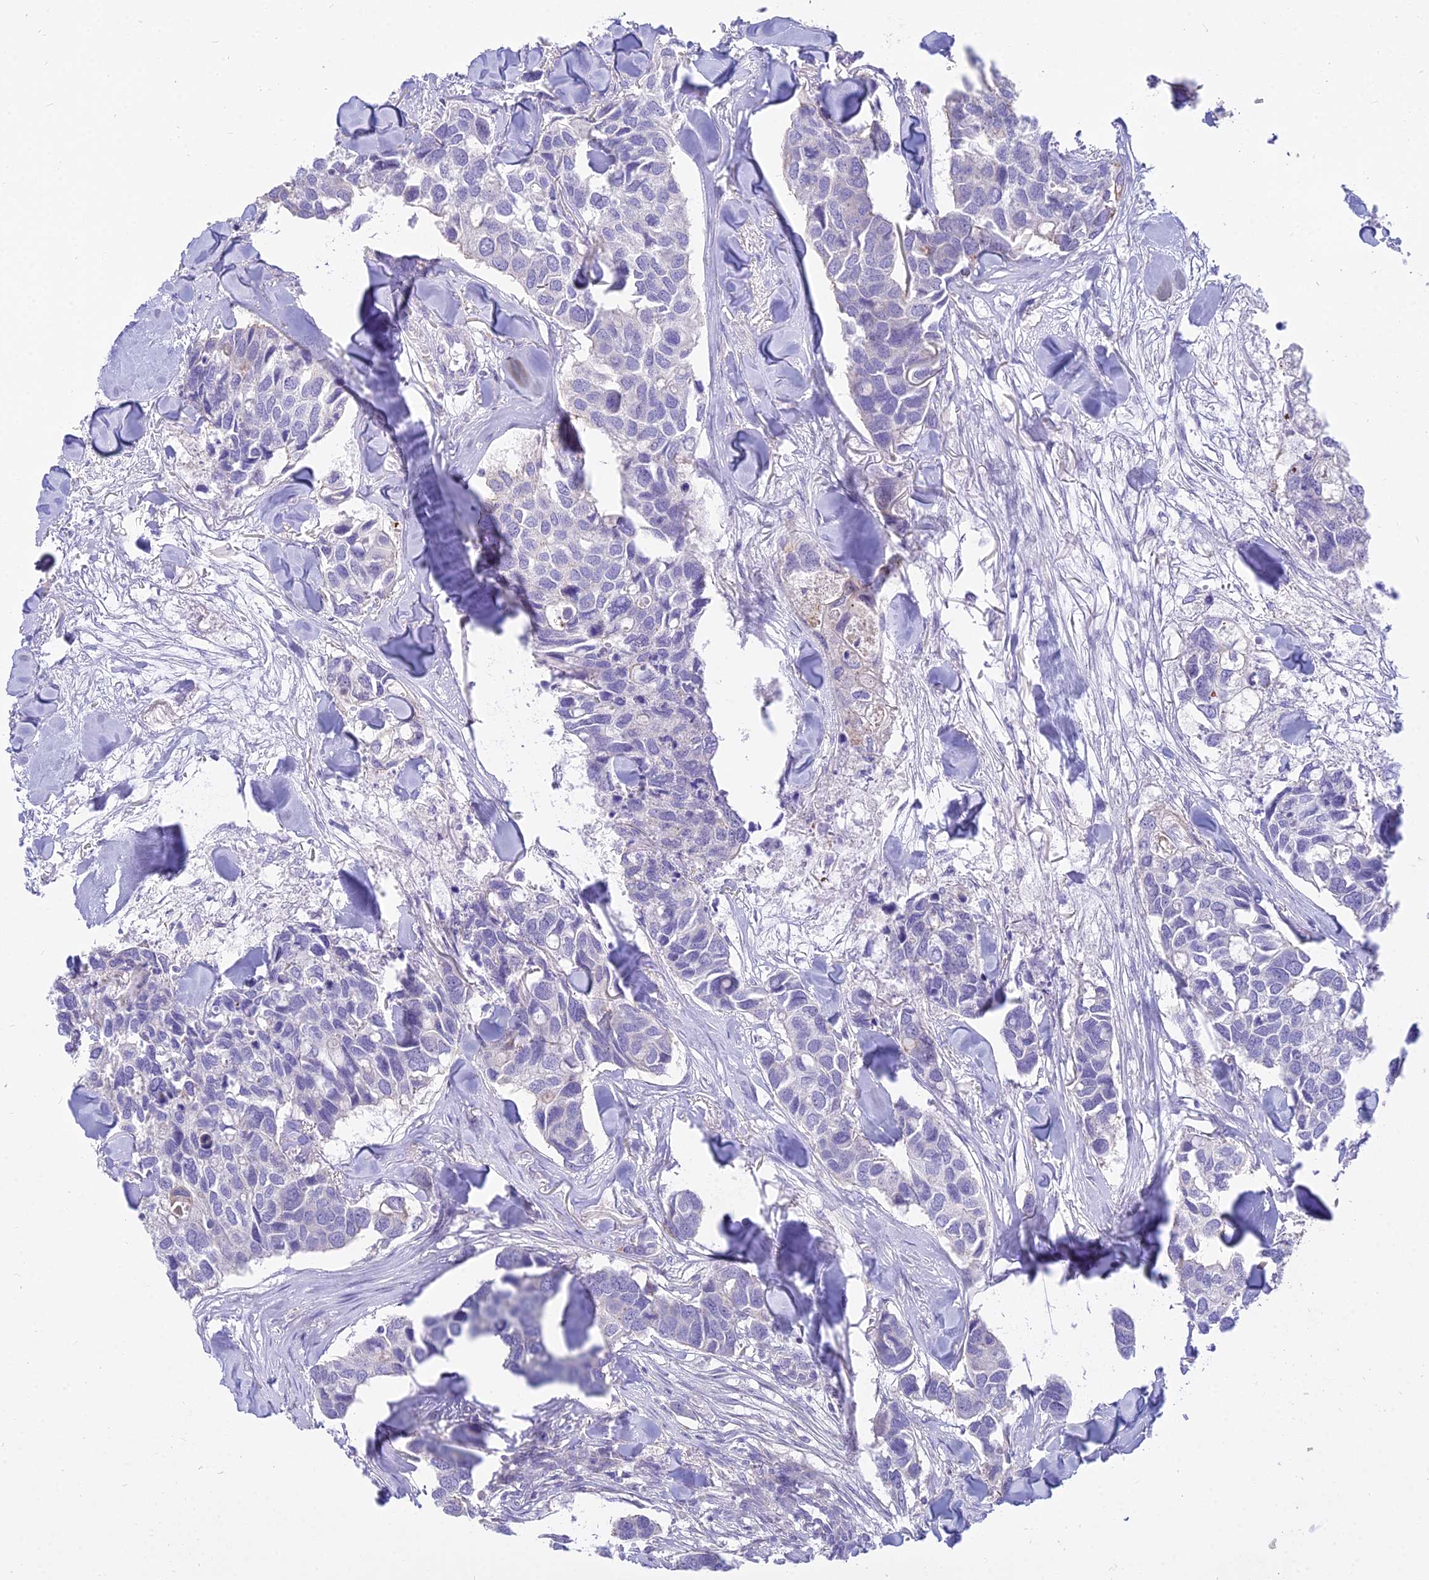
{"staining": {"intensity": "negative", "quantity": "none", "location": "none"}, "tissue": "breast cancer", "cell_type": "Tumor cells", "image_type": "cancer", "snomed": [{"axis": "morphology", "description": "Duct carcinoma"}, {"axis": "topography", "description": "Breast"}], "caption": "Tumor cells are negative for brown protein staining in infiltrating ductal carcinoma (breast).", "gene": "SMIM24", "patient": {"sex": "female", "age": 83}}